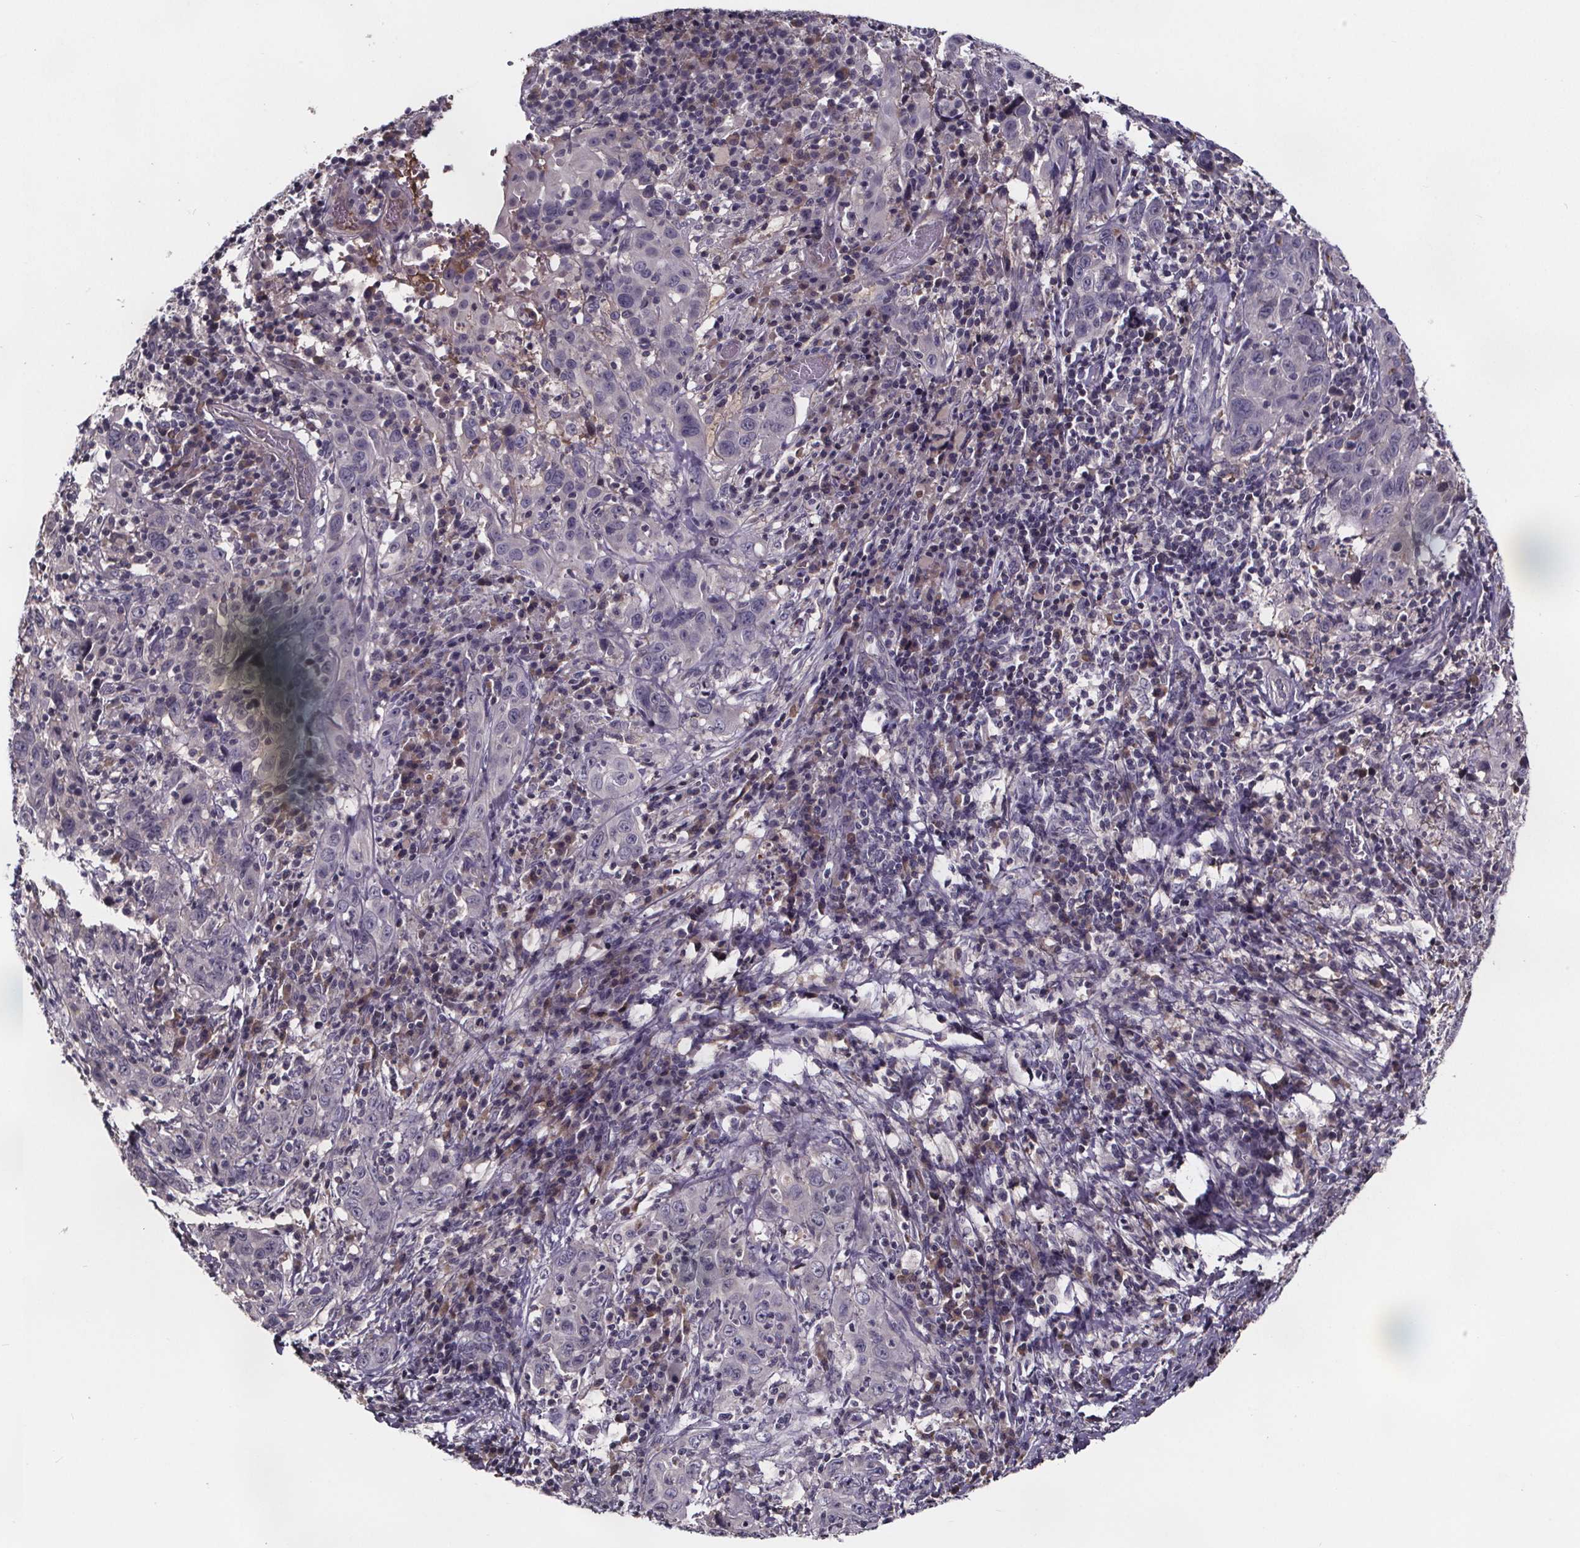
{"staining": {"intensity": "negative", "quantity": "none", "location": "none"}, "tissue": "cervical cancer", "cell_type": "Tumor cells", "image_type": "cancer", "snomed": [{"axis": "morphology", "description": "Squamous cell carcinoma, NOS"}, {"axis": "topography", "description": "Cervix"}], "caption": "Tumor cells are negative for brown protein staining in cervical squamous cell carcinoma. Nuclei are stained in blue.", "gene": "NPHP4", "patient": {"sex": "female", "age": 46}}